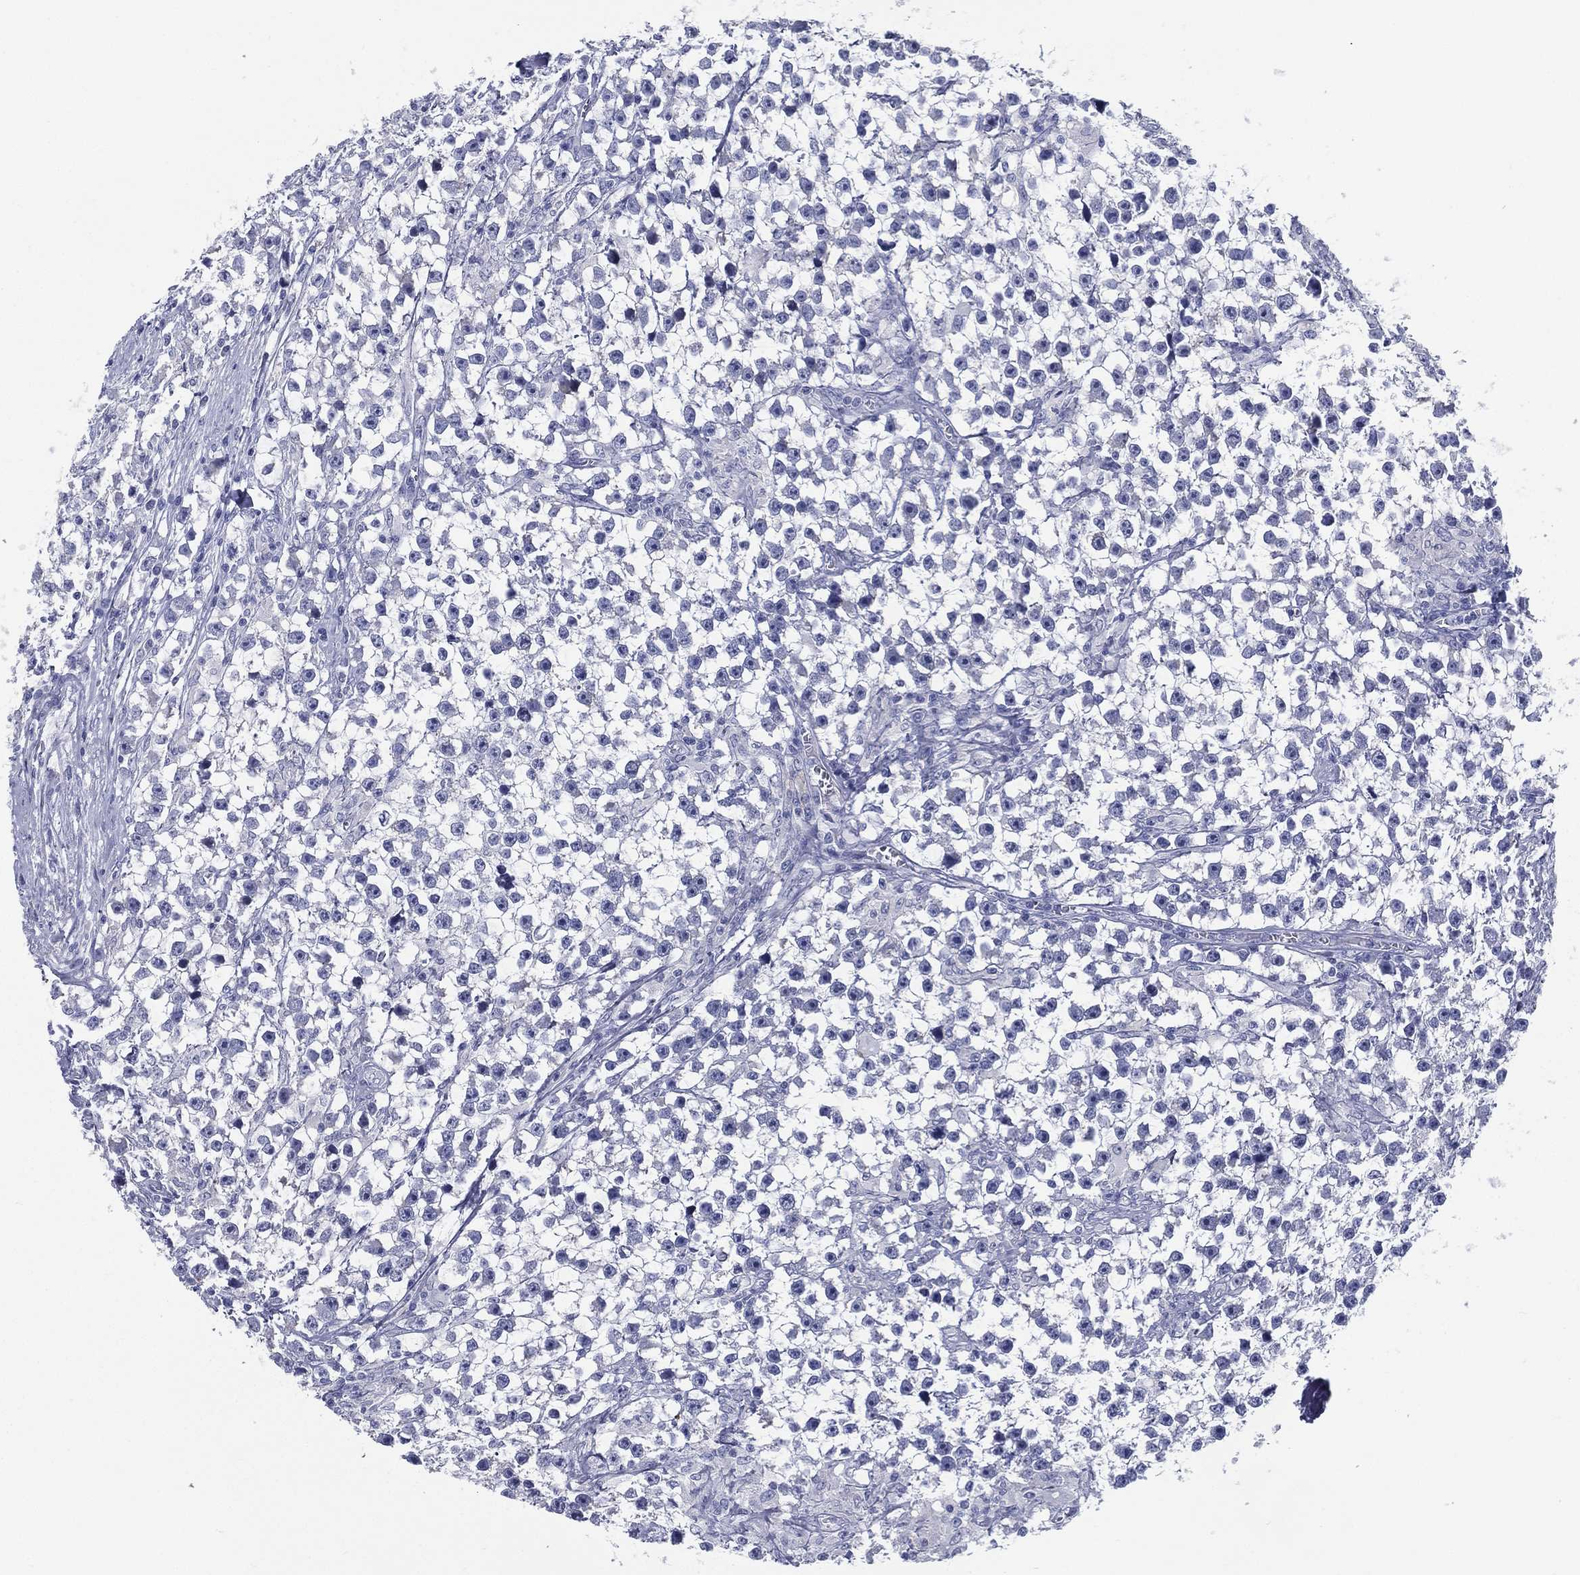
{"staining": {"intensity": "negative", "quantity": "none", "location": "none"}, "tissue": "testis cancer", "cell_type": "Tumor cells", "image_type": "cancer", "snomed": [{"axis": "morphology", "description": "Seminoma, NOS"}, {"axis": "topography", "description": "Testis"}], "caption": "There is no significant positivity in tumor cells of testis cancer.", "gene": "RSPH4A", "patient": {"sex": "male", "age": 59}}